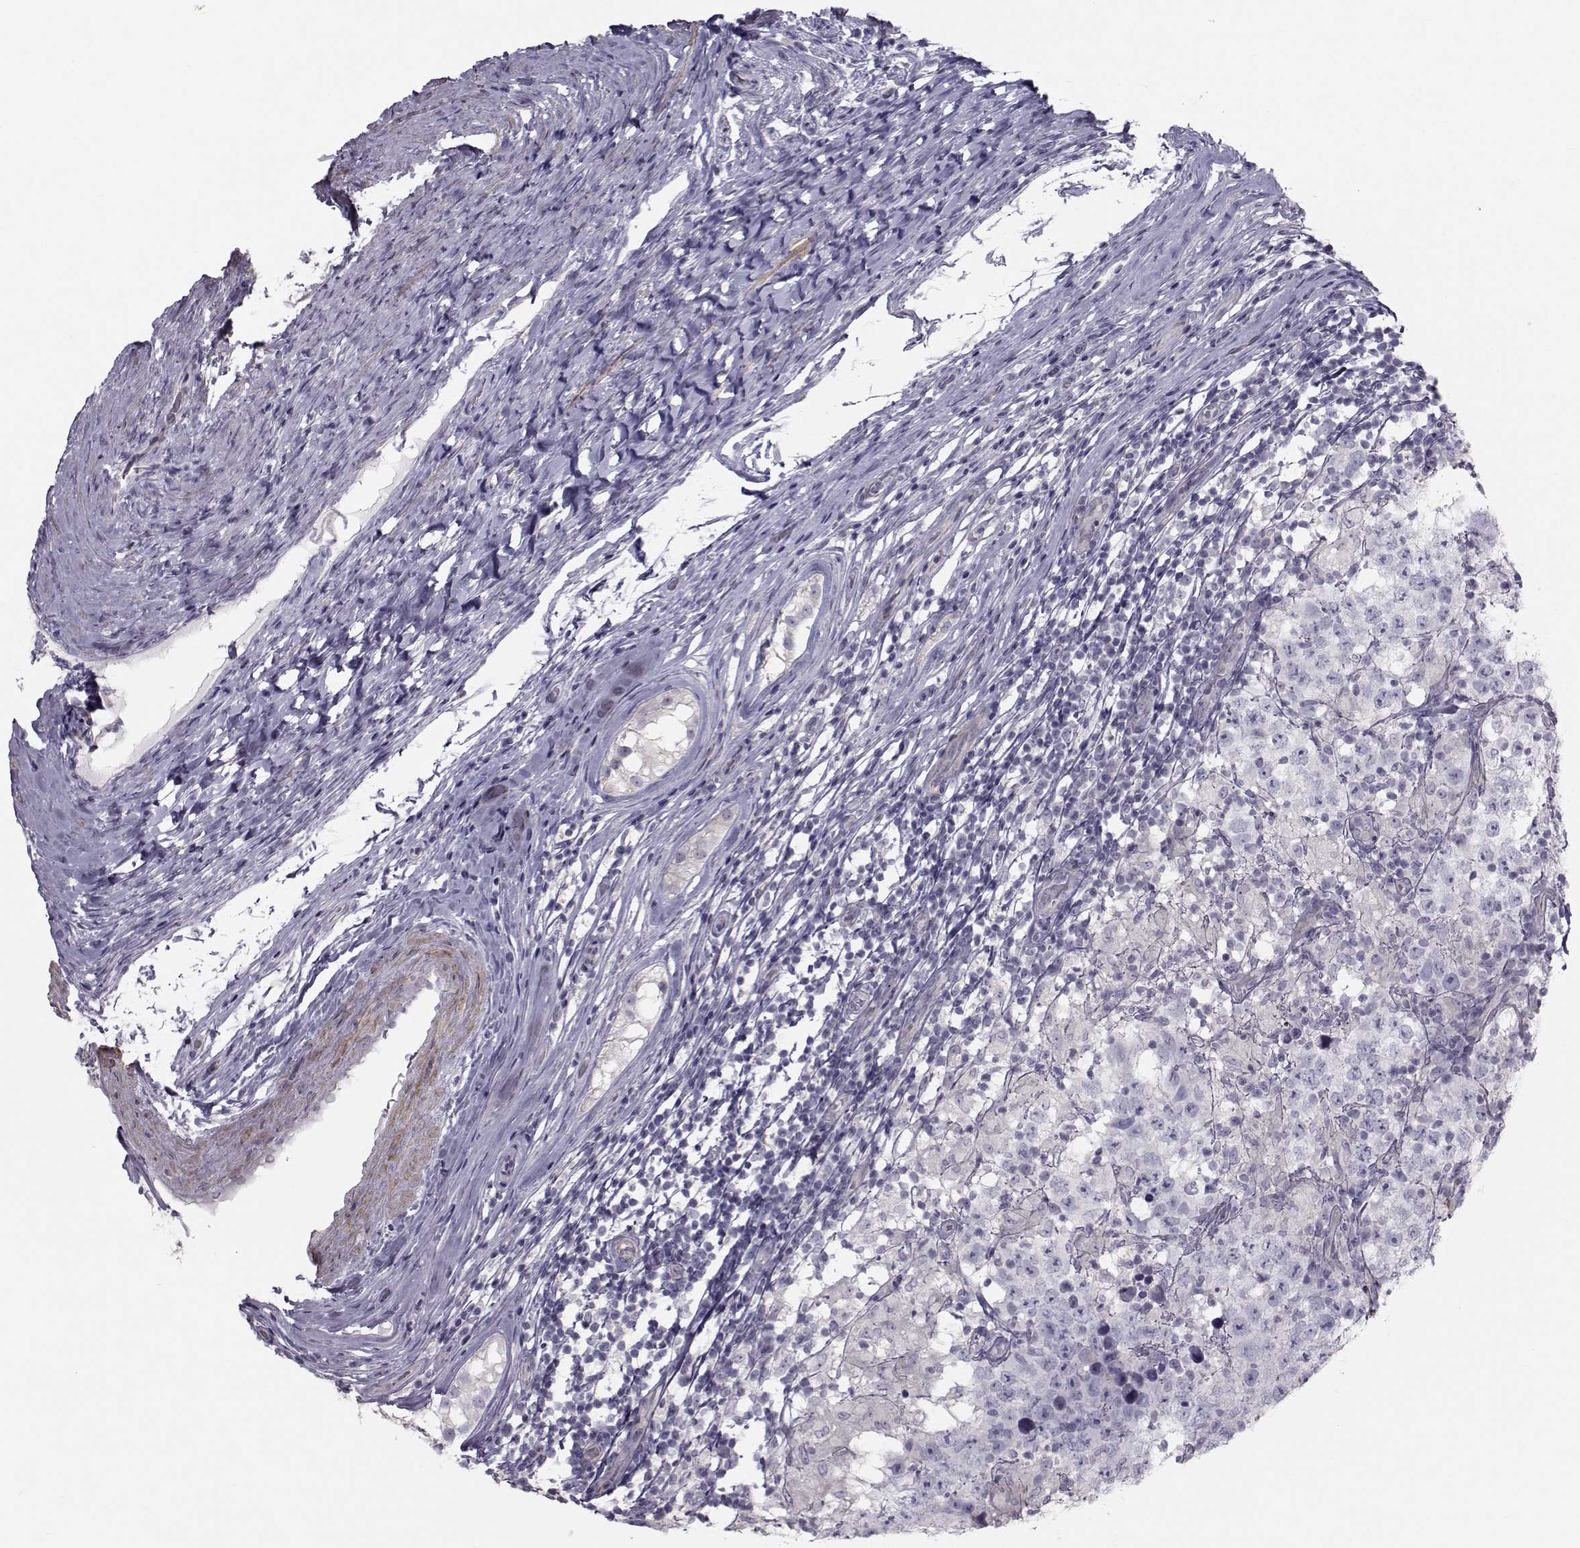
{"staining": {"intensity": "negative", "quantity": "none", "location": "none"}, "tissue": "testis cancer", "cell_type": "Tumor cells", "image_type": "cancer", "snomed": [{"axis": "morphology", "description": "Seminoma, NOS"}, {"axis": "morphology", "description": "Carcinoma, Embryonal, NOS"}, {"axis": "topography", "description": "Testis"}], "caption": "Tumor cells are negative for brown protein staining in testis cancer. Brightfield microscopy of immunohistochemistry (IHC) stained with DAB (brown) and hematoxylin (blue), captured at high magnification.", "gene": "GARIN3", "patient": {"sex": "male", "age": 41}}